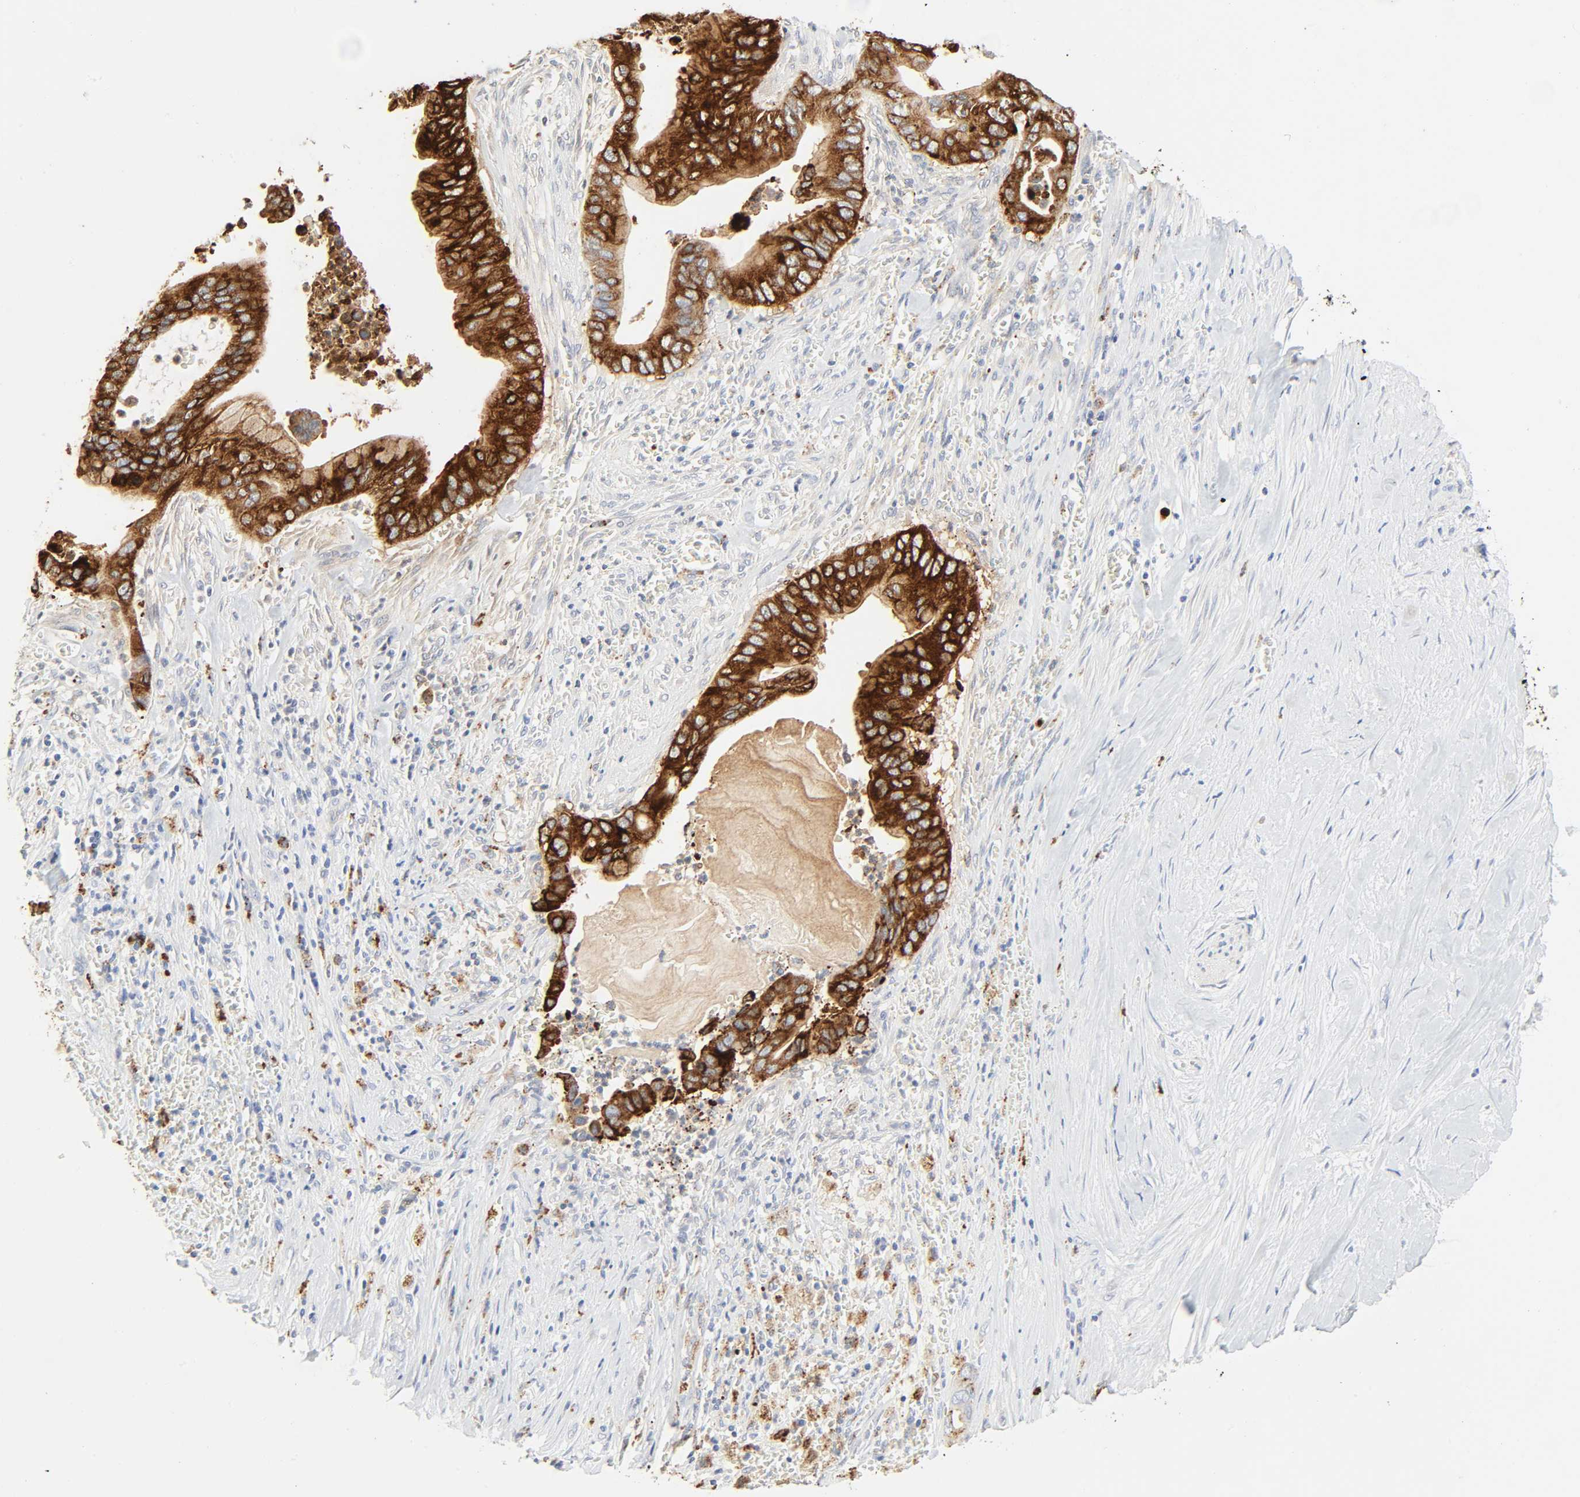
{"staining": {"intensity": "strong", "quantity": ">75%", "location": "cytoplasmic/membranous"}, "tissue": "pancreatic cancer", "cell_type": "Tumor cells", "image_type": "cancer", "snomed": [{"axis": "morphology", "description": "Adenocarcinoma, NOS"}, {"axis": "topography", "description": "Pancreas"}], "caption": "Pancreatic cancer stained with immunohistochemistry exhibits strong cytoplasmic/membranous expression in about >75% of tumor cells.", "gene": "CAMK2A", "patient": {"sex": "male", "age": 59}}